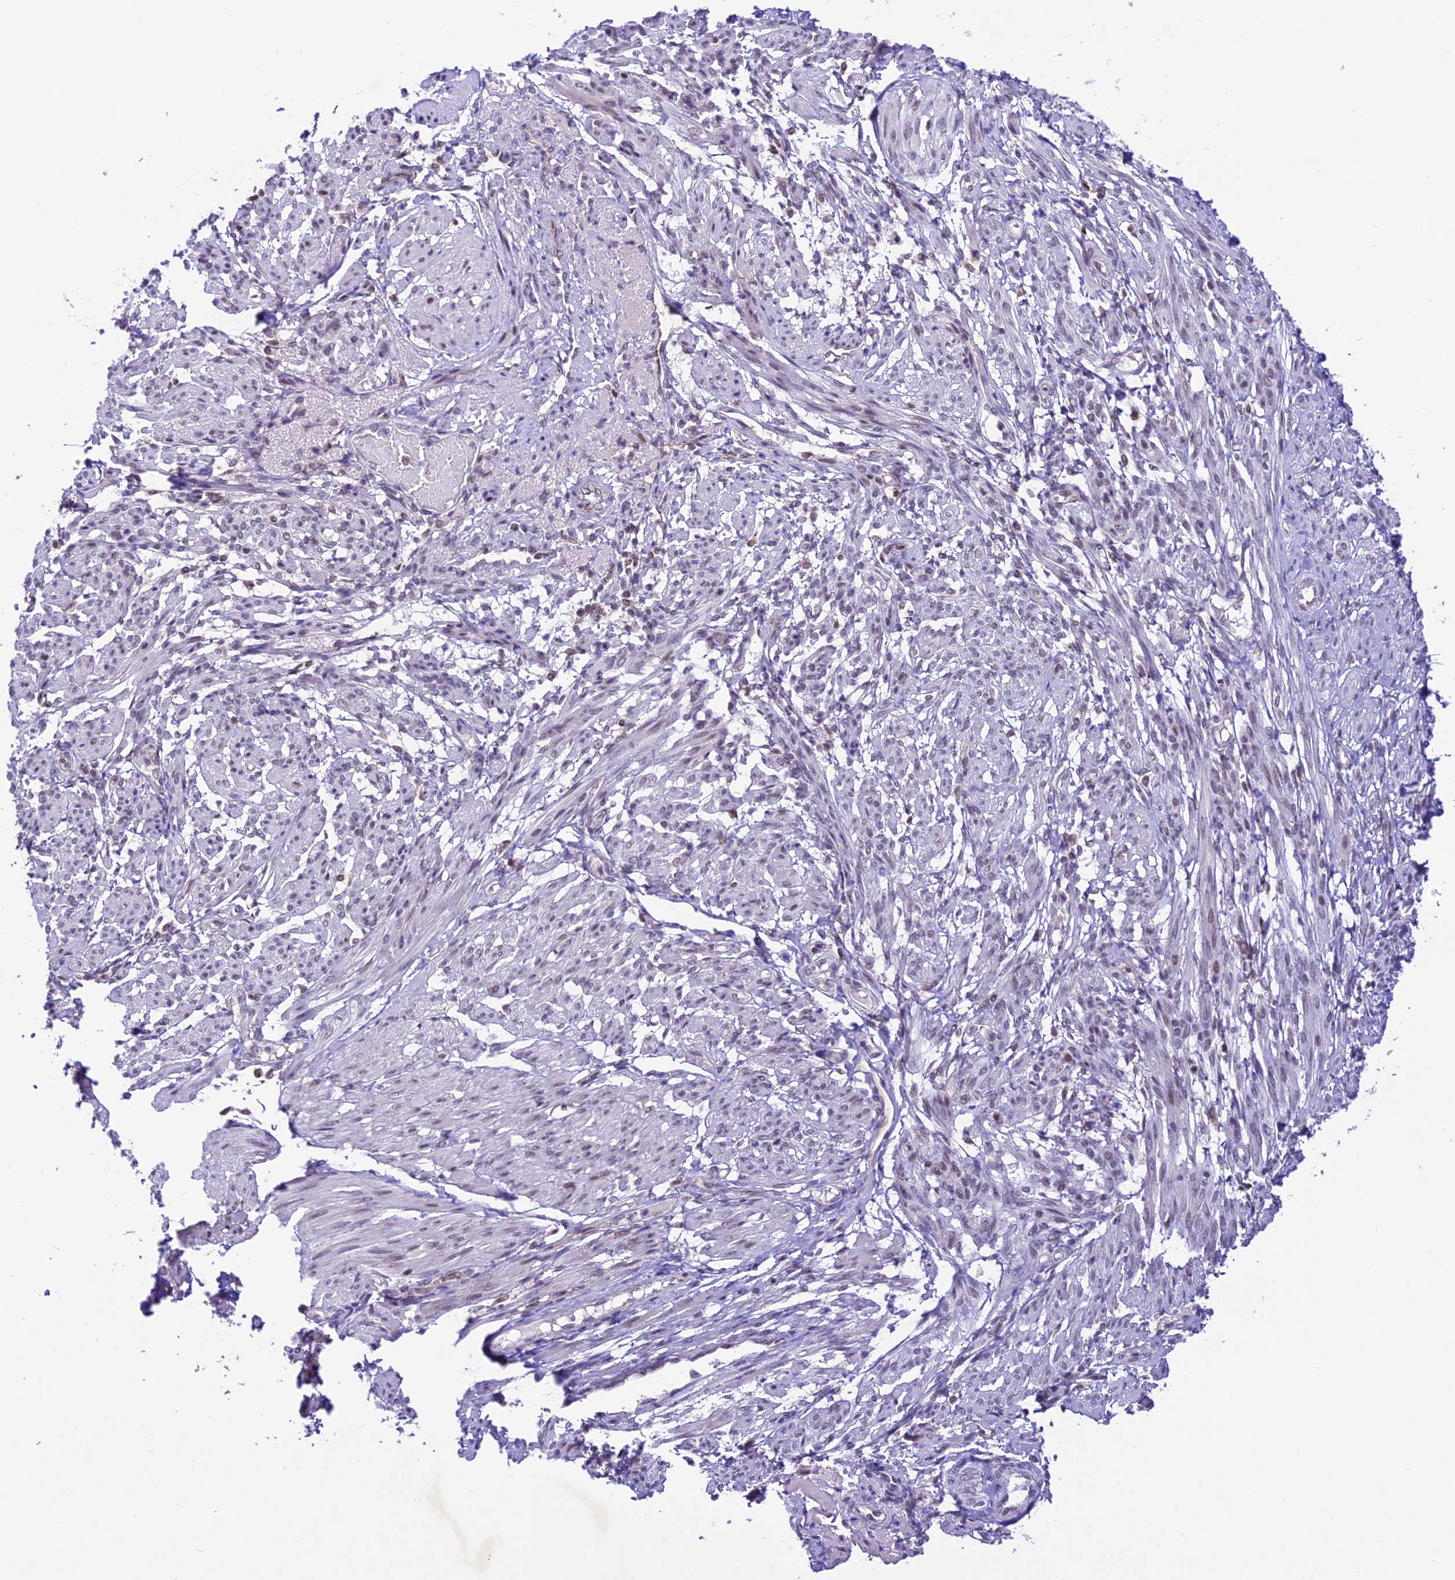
{"staining": {"intensity": "weak", "quantity": "<25%", "location": "nuclear"}, "tissue": "smooth muscle", "cell_type": "Smooth muscle cells", "image_type": "normal", "snomed": [{"axis": "morphology", "description": "Normal tissue, NOS"}, {"axis": "topography", "description": "Smooth muscle"}], "caption": "DAB immunohistochemical staining of benign smooth muscle demonstrates no significant expression in smooth muscle cells.", "gene": "SHKBP1", "patient": {"sex": "female", "age": 39}}